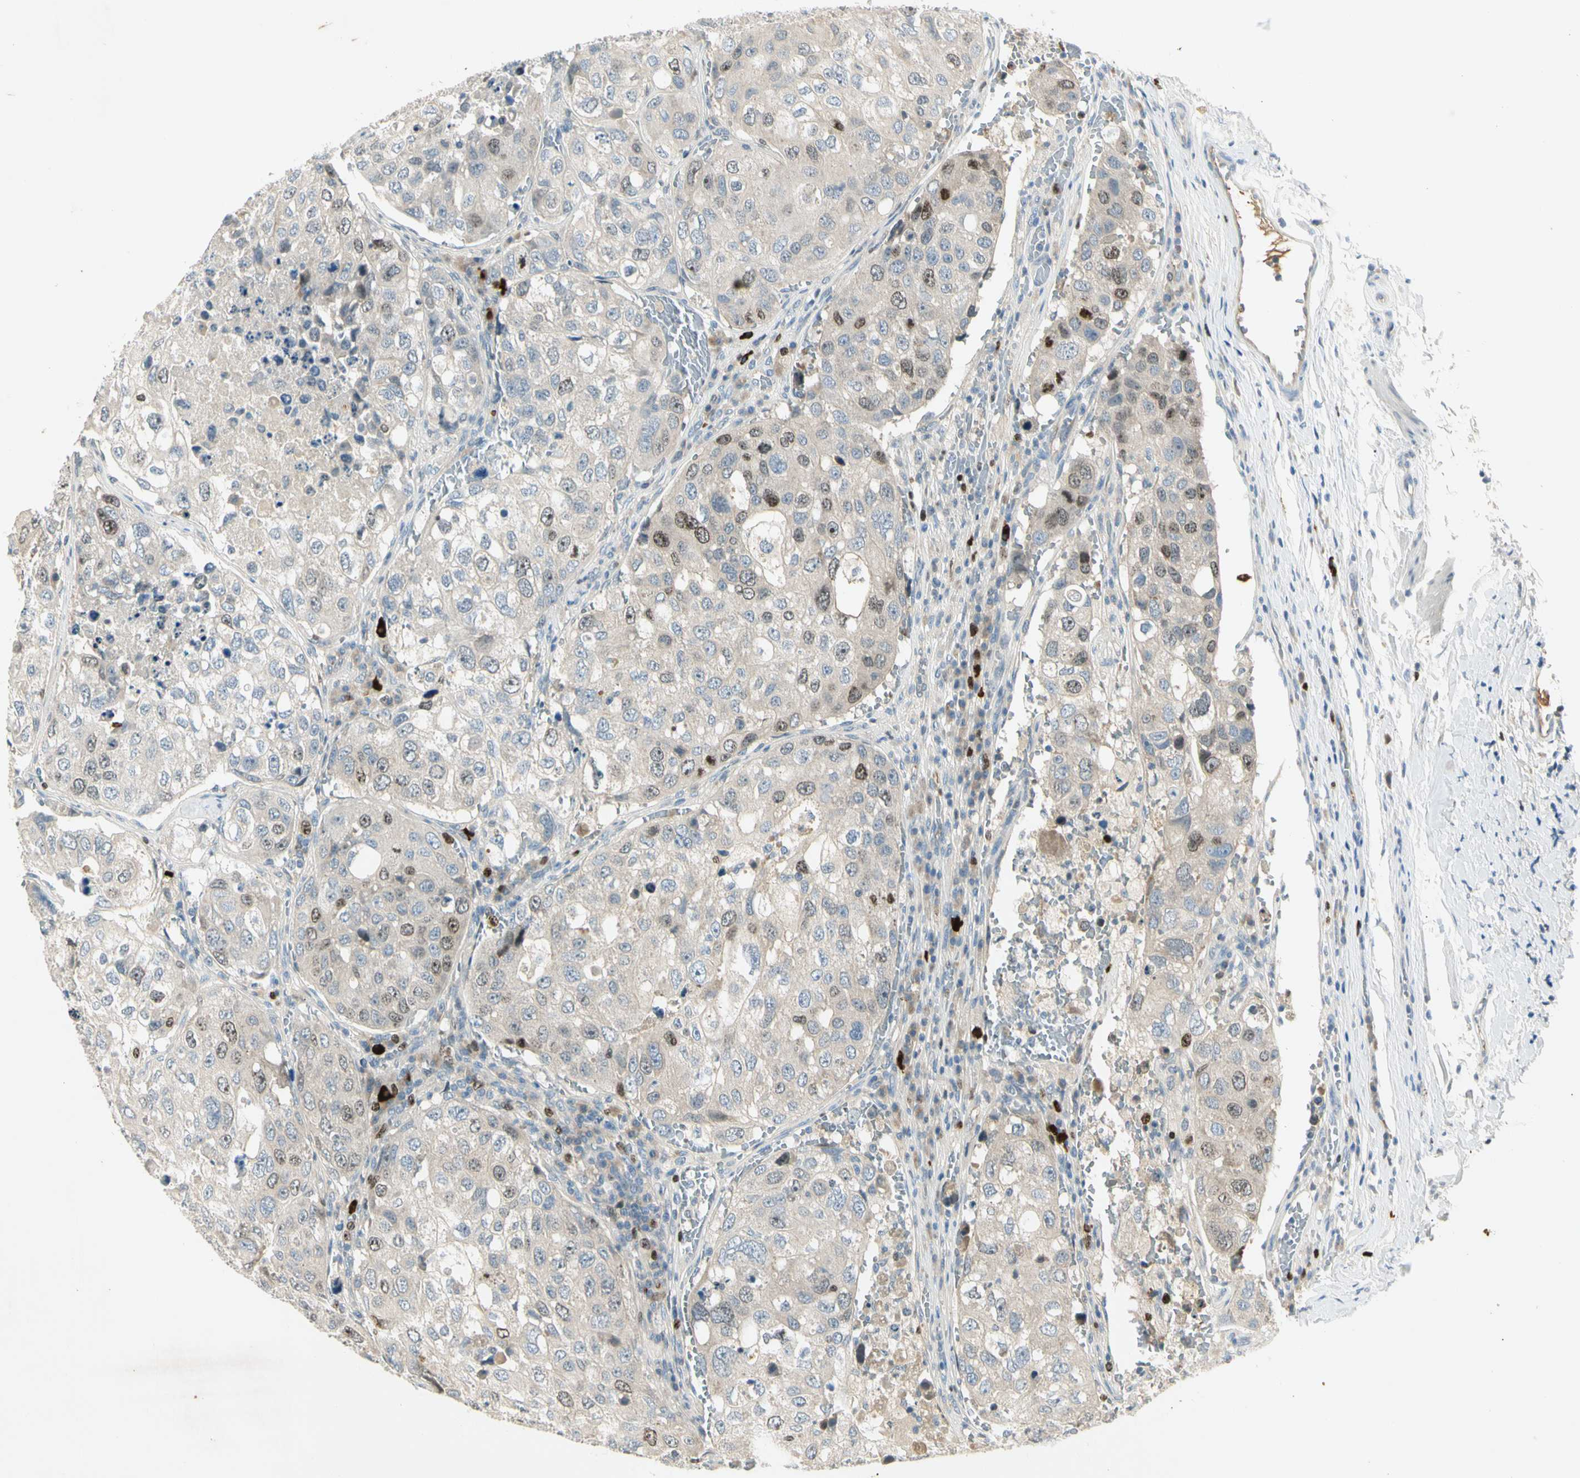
{"staining": {"intensity": "moderate", "quantity": "<25%", "location": "nuclear"}, "tissue": "urothelial cancer", "cell_type": "Tumor cells", "image_type": "cancer", "snomed": [{"axis": "morphology", "description": "Urothelial carcinoma, High grade"}, {"axis": "topography", "description": "Lymph node"}, {"axis": "topography", "description": "Urinary bladder"}], "caption": "Human urothelial cancer stained with a protein marker demonstrates moderate staining in tumor cells.", "gene": "PITX1", "patient": {"sex": "male", "age": 51}}